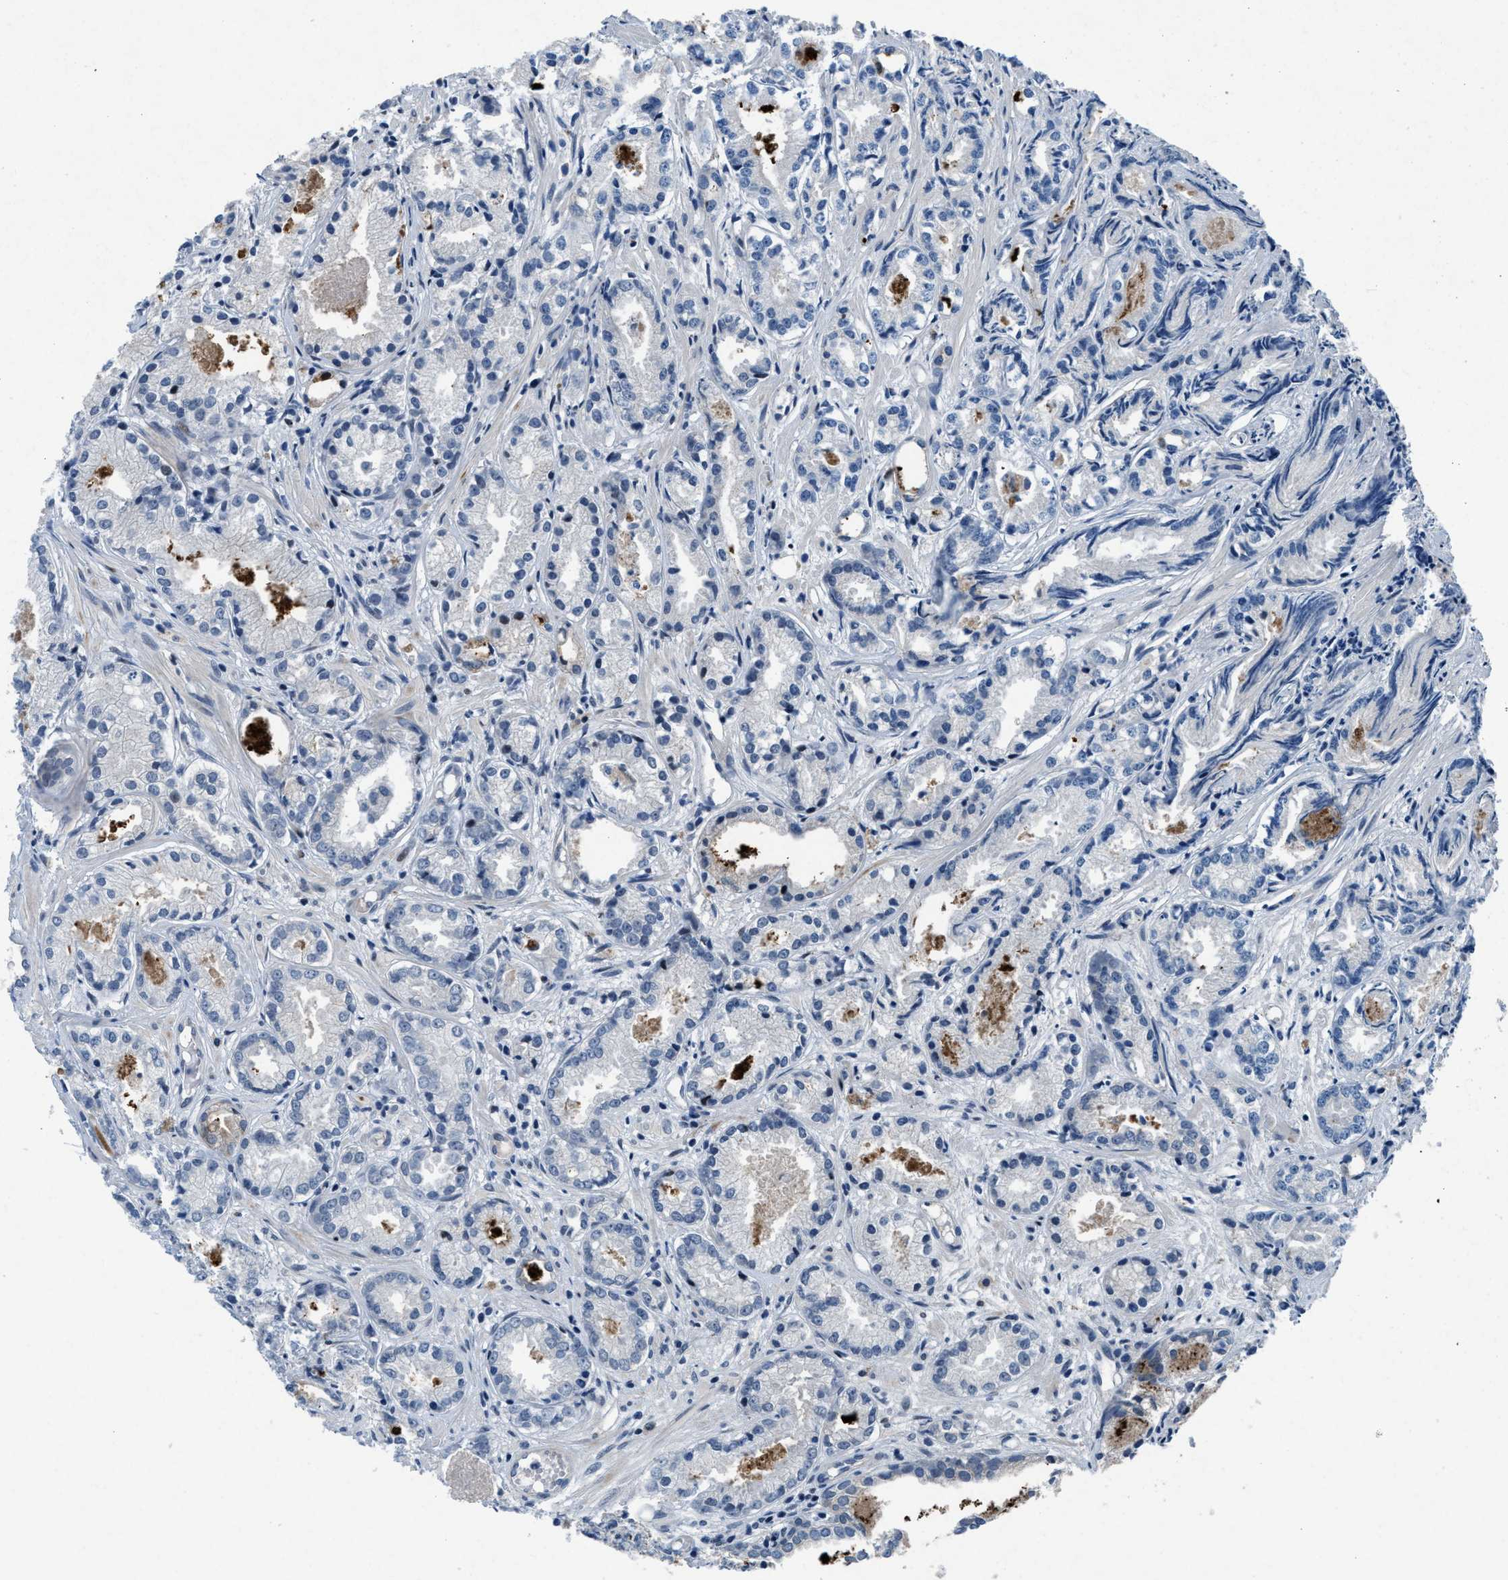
{"staining": {"intensity": "negative", "quantity": "none", "location": "none"}, "tissue": "prostate cancer", "cell_type": "Tumor cells", "image_type": "cancer", "snomed": [{"axis": "morphology", "description": "Adenocarcinoma, Low grade"}, {"axis": "topography", "description": "Prostate"}], "caption": "Immunohistochemistry histopathology image of neoplastic tissue: human prostate low-grade adenocarcinoma stained with DAB (3,3'-diaminobenzidine) shows no significant protein positivity in tumor cells.", "gene": "PHLDA1", "patient": {"sex": "male", "age": 72}}